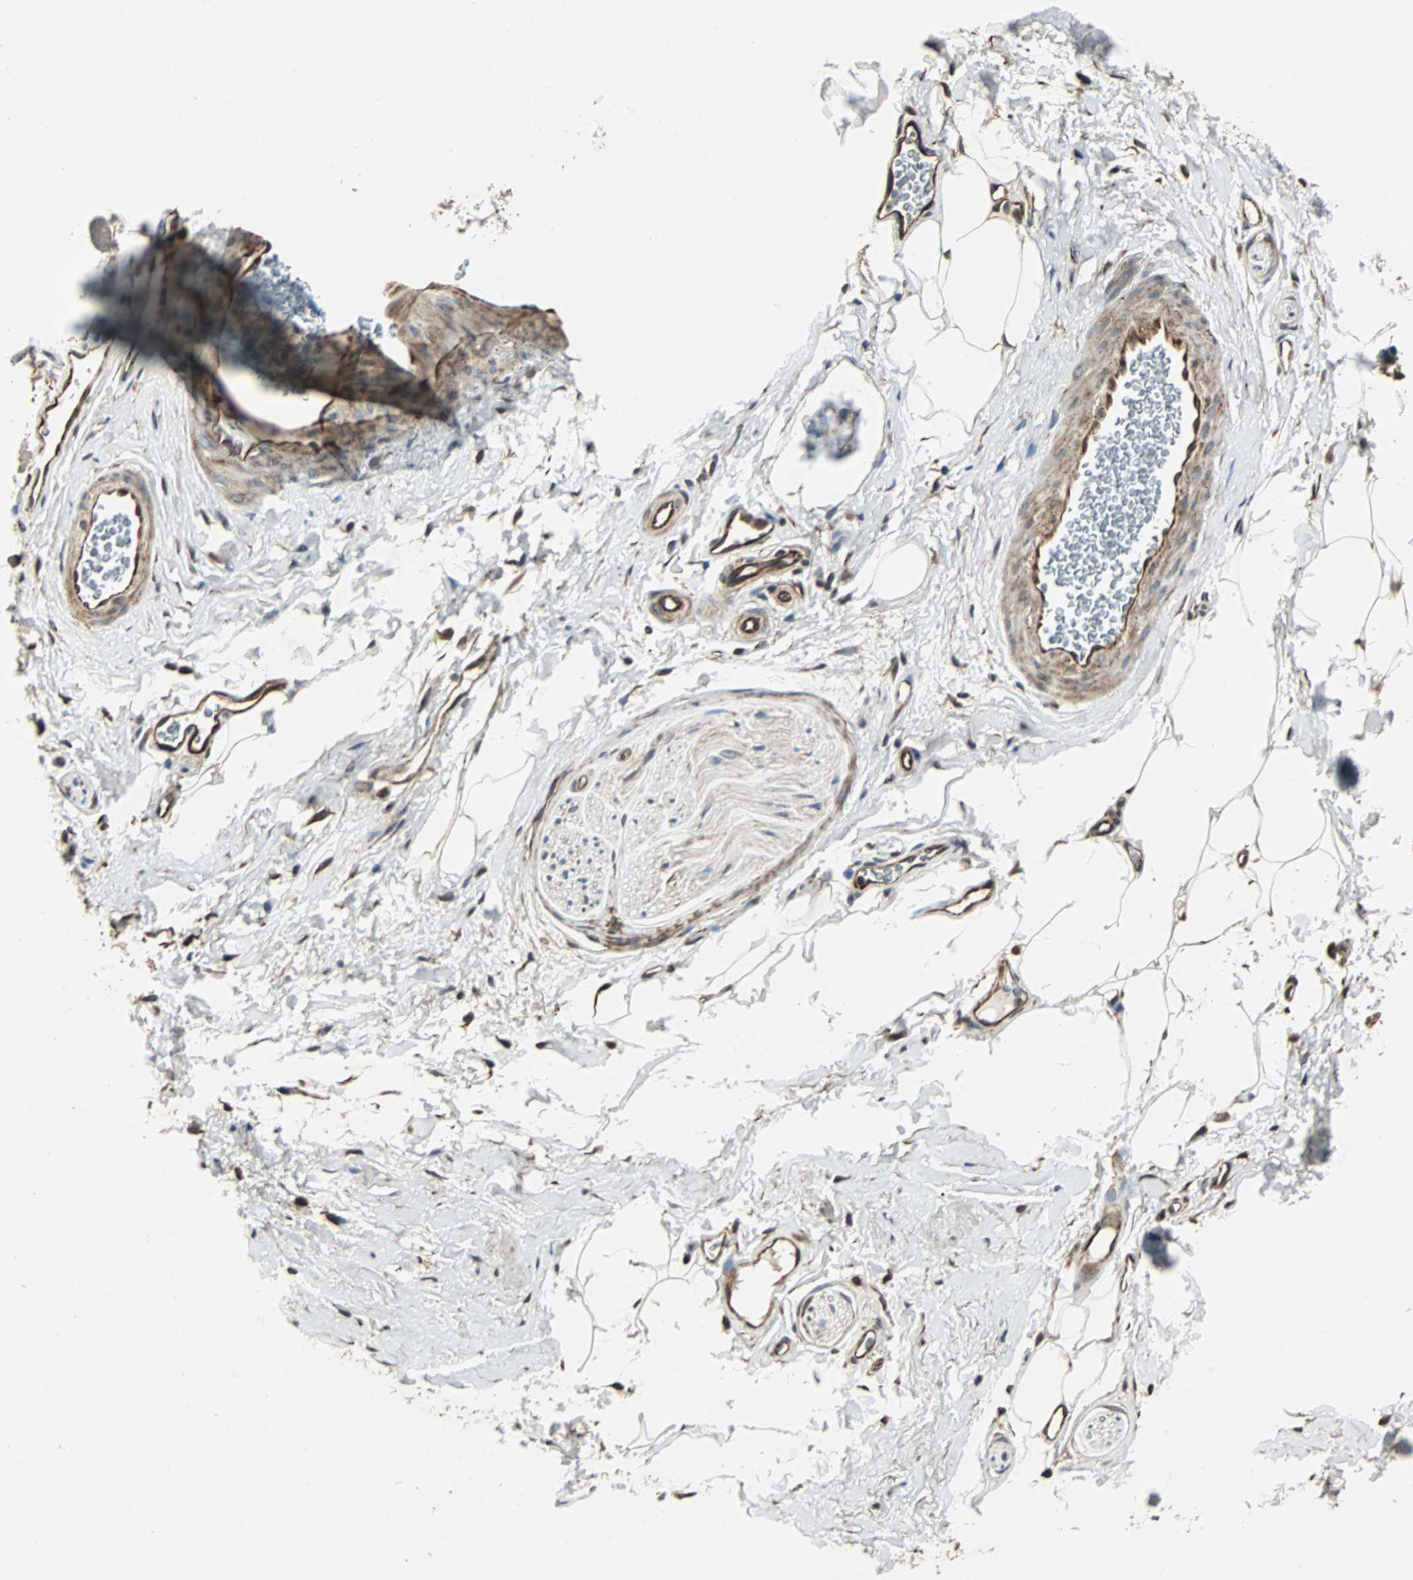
{"staining": {"intensity": "moderate", "quantity": "25%-75%", "location": "cytoplasmic/membranous"}, "tissue": "adipose tissue", "cell_type": "Adipocytes", "image_type": "normal", "snomed": [{"axis": "morphology", "description": "Normal tissue, NOS"}, {"axis": "topography", "description": "Soft tissue"}, {"axis": "topography", "description": "Peripheral nerve tissue"}], "caption": "This micrograph reveals immunohistochemistry staining of unremarkable human adipose tissue, with medium moderate cytoplasmic/membranous expression in approximately 25%-75% of adipocytes.", "gene": "CHP1", "patient": {"sex": "female", "age": 71}}